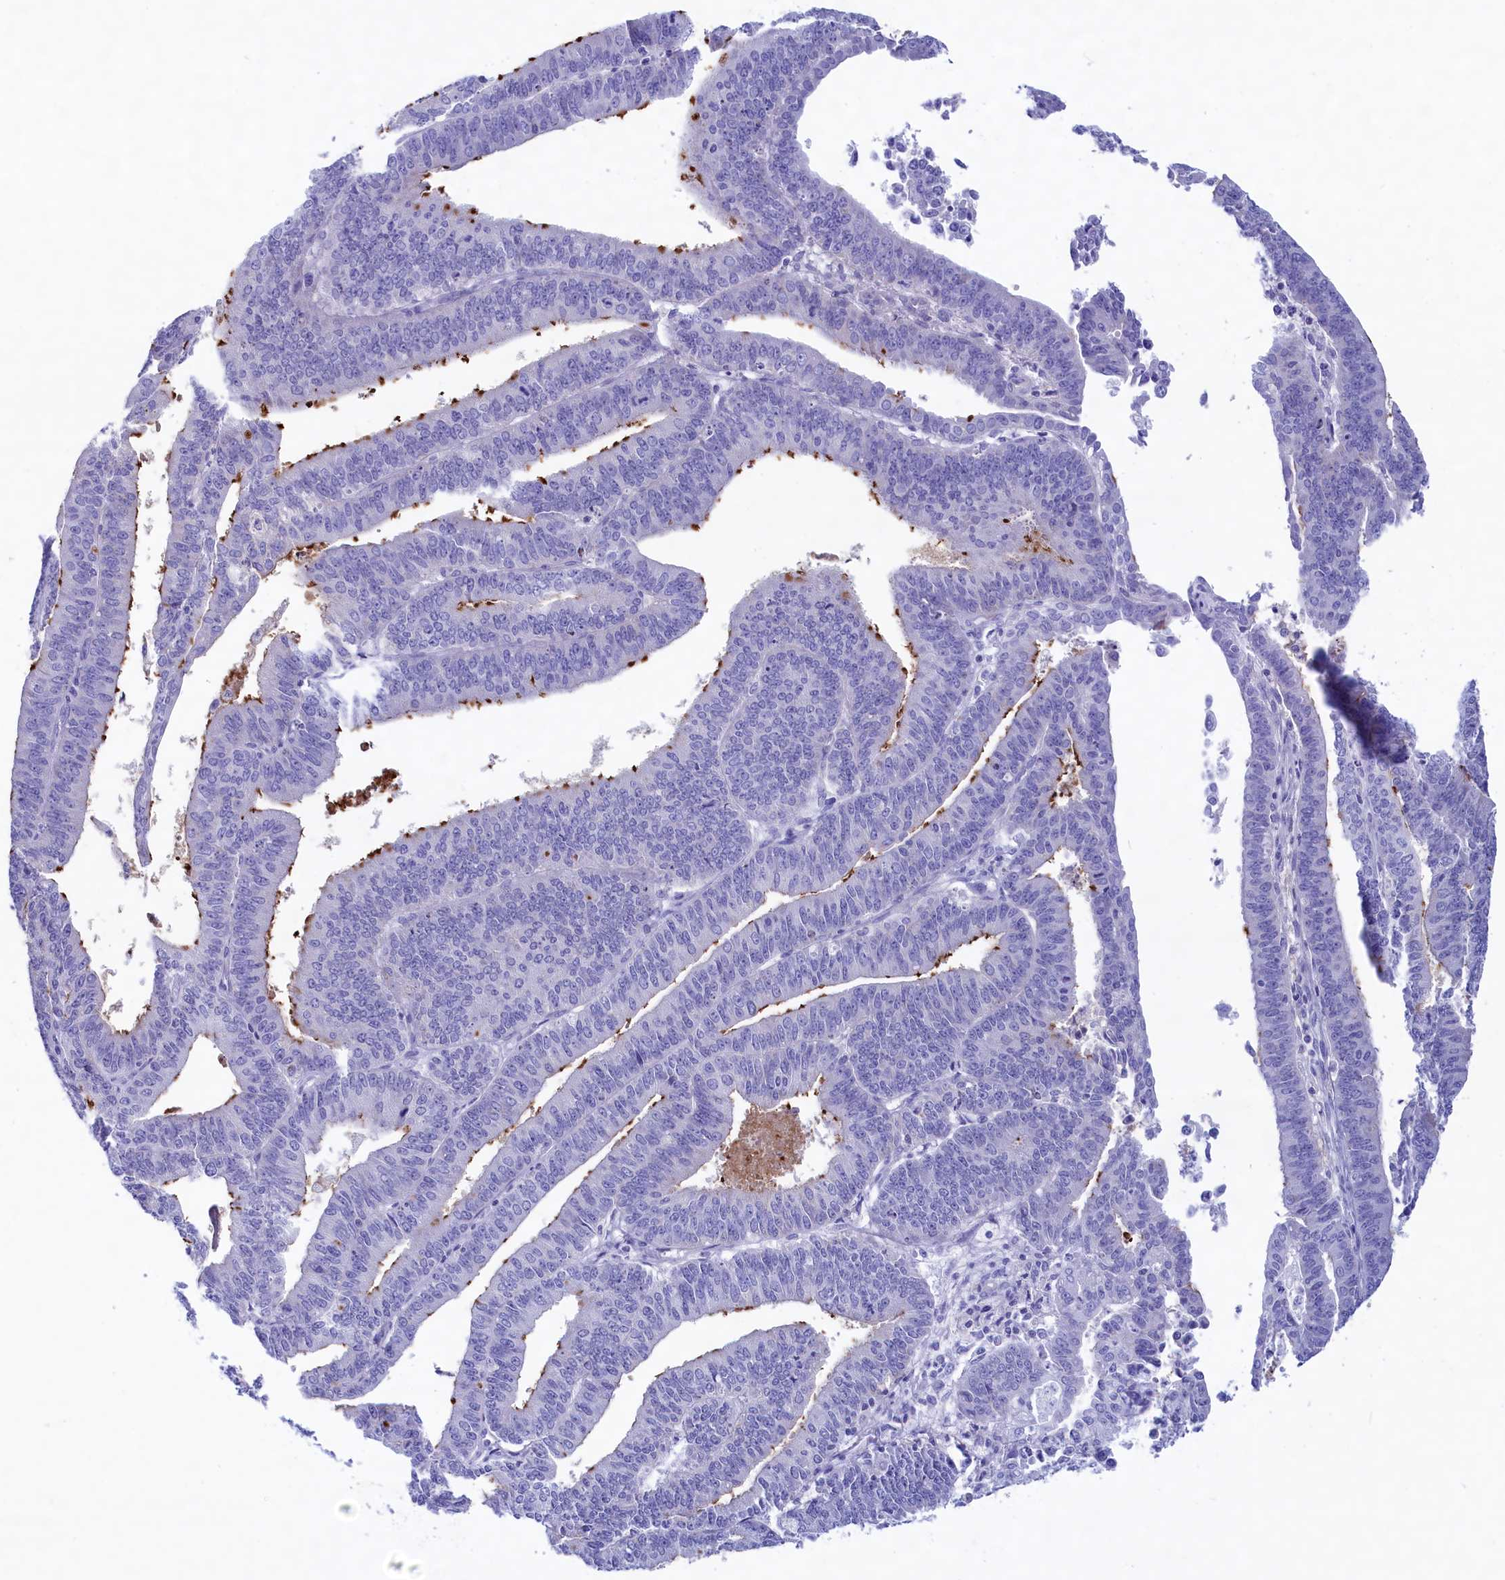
{"staining": {"intensity": "moderate", "quantity": "<25%", "location": "cytoplasmic/membranous"}, "tissue": "endometrial cancer", "cell_type": "Tumor cells", "image_type": "cancer", "snomed": [{"axis": "morphology", "description": "Adenocarcinoma, NOS"}, {"axis": "topography", "description": "Endometrium"}], "caption": "This histopathology image reveals endometrial adenocarcinoma stained with immunohistochemistry to label a protein in brown. The cytoplasmic/membranous of tumor cells show moderate positivity for the protein. Nuclei are counter-stained blue.", "gene": "MPV17L2", "patient": {"sex": "female", "age": 73}}